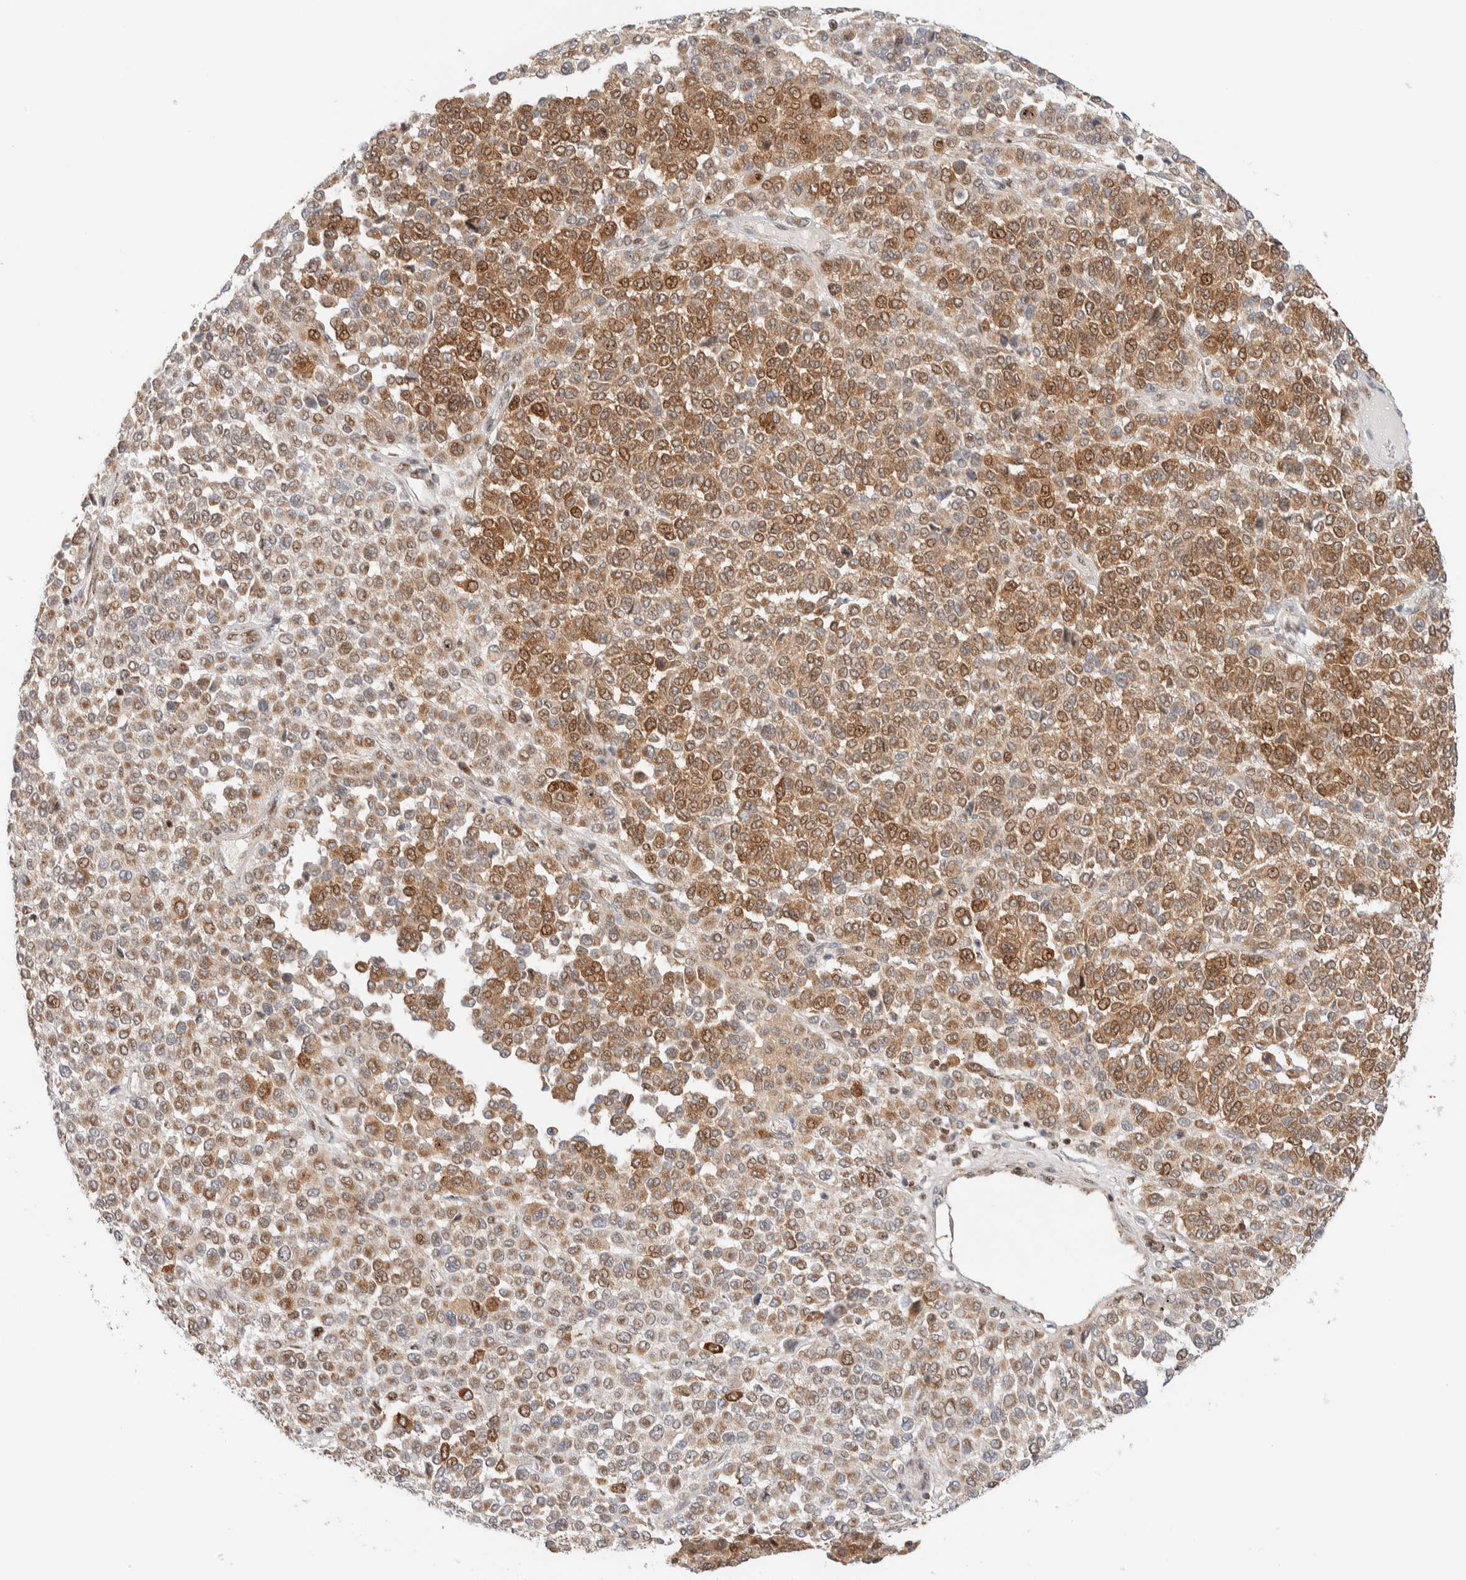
{"staining": {"intensity": "moderate", "quantity": ">75%", "location": "cytoplasmic/membranous,nuclear"}, "tissue": "melanoma", "cell_type": "Tumor cells", "image_type": "cancer", "snomed": [{"axis": "morphology", "description": "Malignant melanoma, Metastatic site"}, {"axis": "topography", "description": "Pancreas"}], "caption": "An immunohistochemistry (IHC) histopathology image of tumor tissue is shown. Protein staining in brown shows moderate cytoplasmic/membranous and nuclear positivity in malignant melanoma (metastatic site) within tumor cells. Nuclei are stained in blue.", "gene": "TSPAN32", "patient": {"sex": "female", "age": 30}}